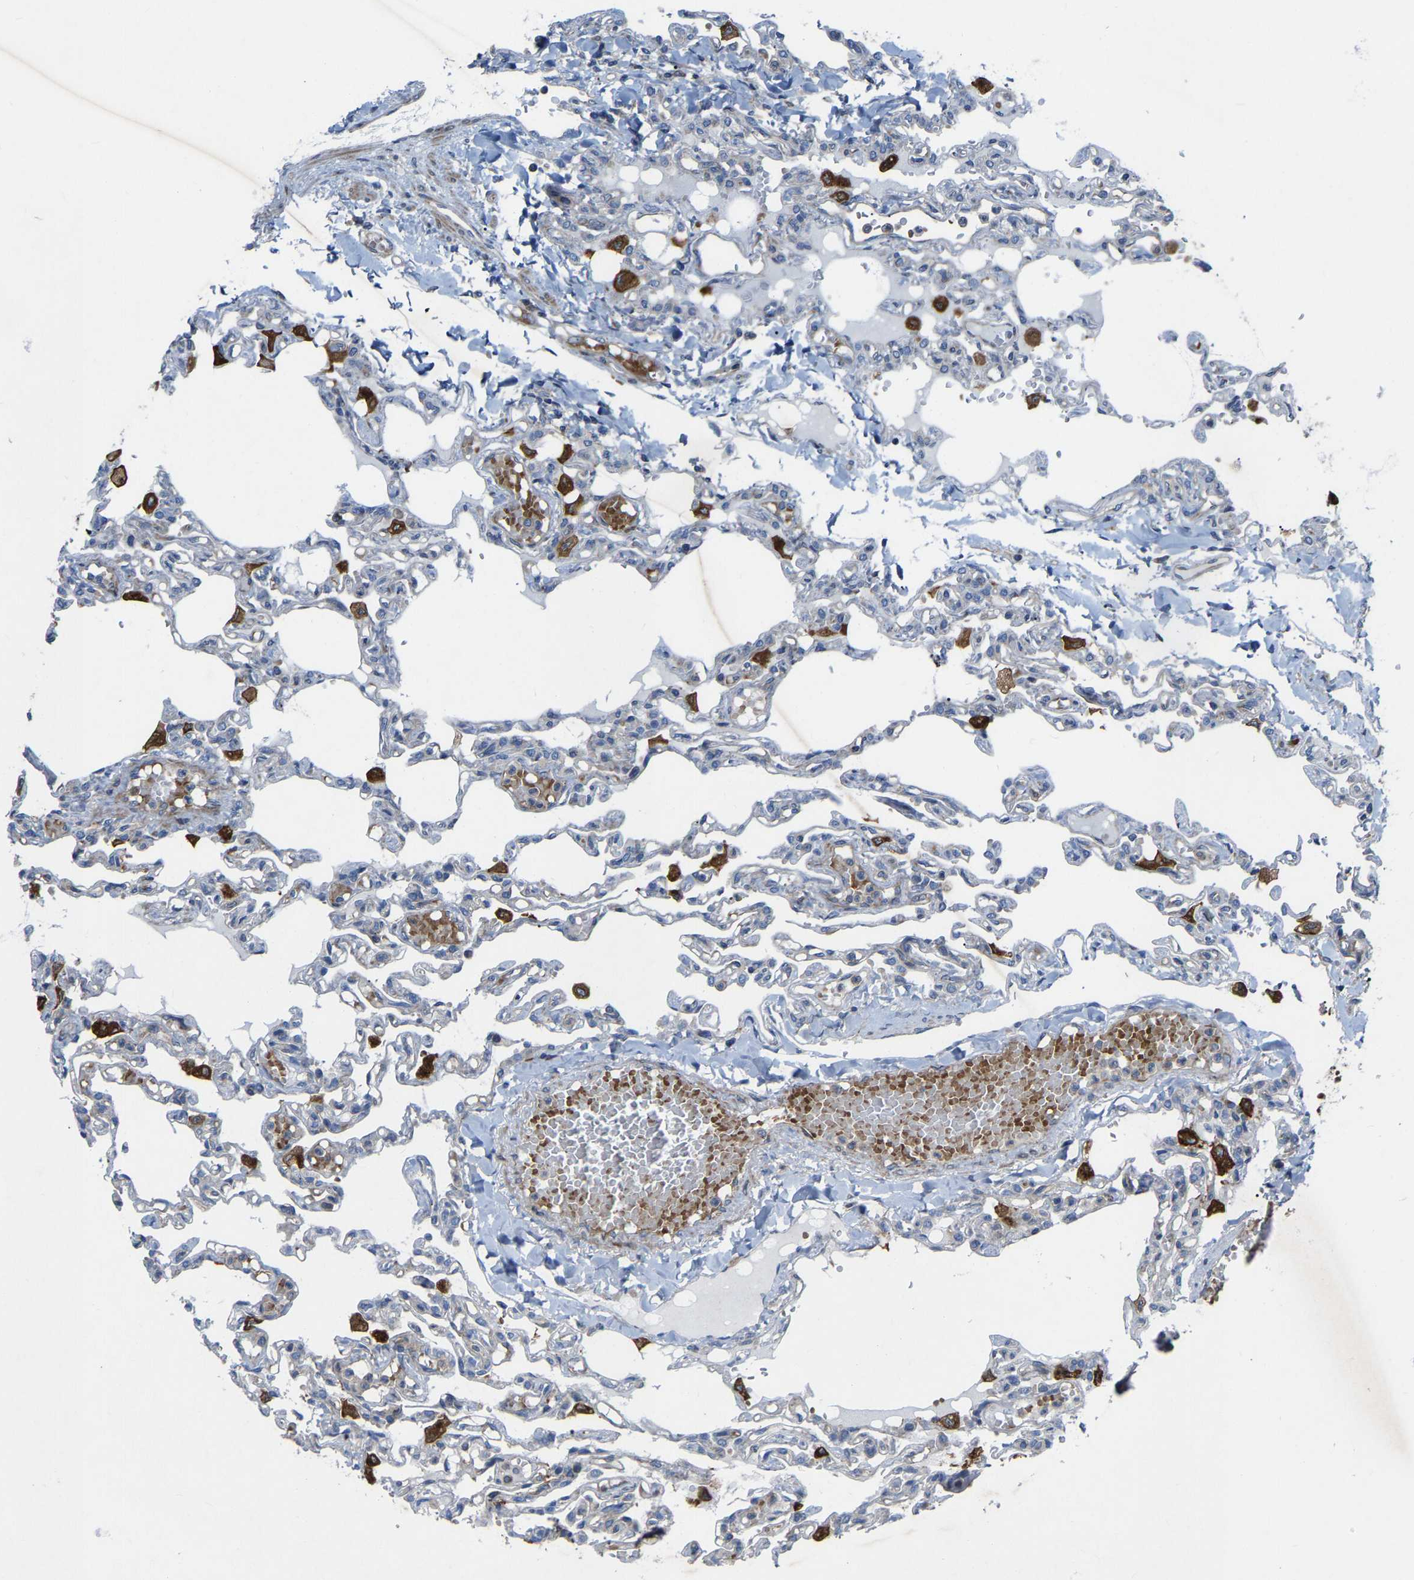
{"staining": {"intensity": "negative", "quantity": "none", "location": "none"}, "tissue": "lung", "cell_type": "Alveolar cells", "image_type": "normal", "snomed": [{"axis": "morphology", "description": "Normal tissue, NOS"}, {"axis": "topography", "description": "Lung"}], "caption": "Human lung stained for a protein using immunohistochemistry demonstrates no staining in alveolar cells.", "gene": "TOR1B", "patient": {"sex": "male", "age": 21}}